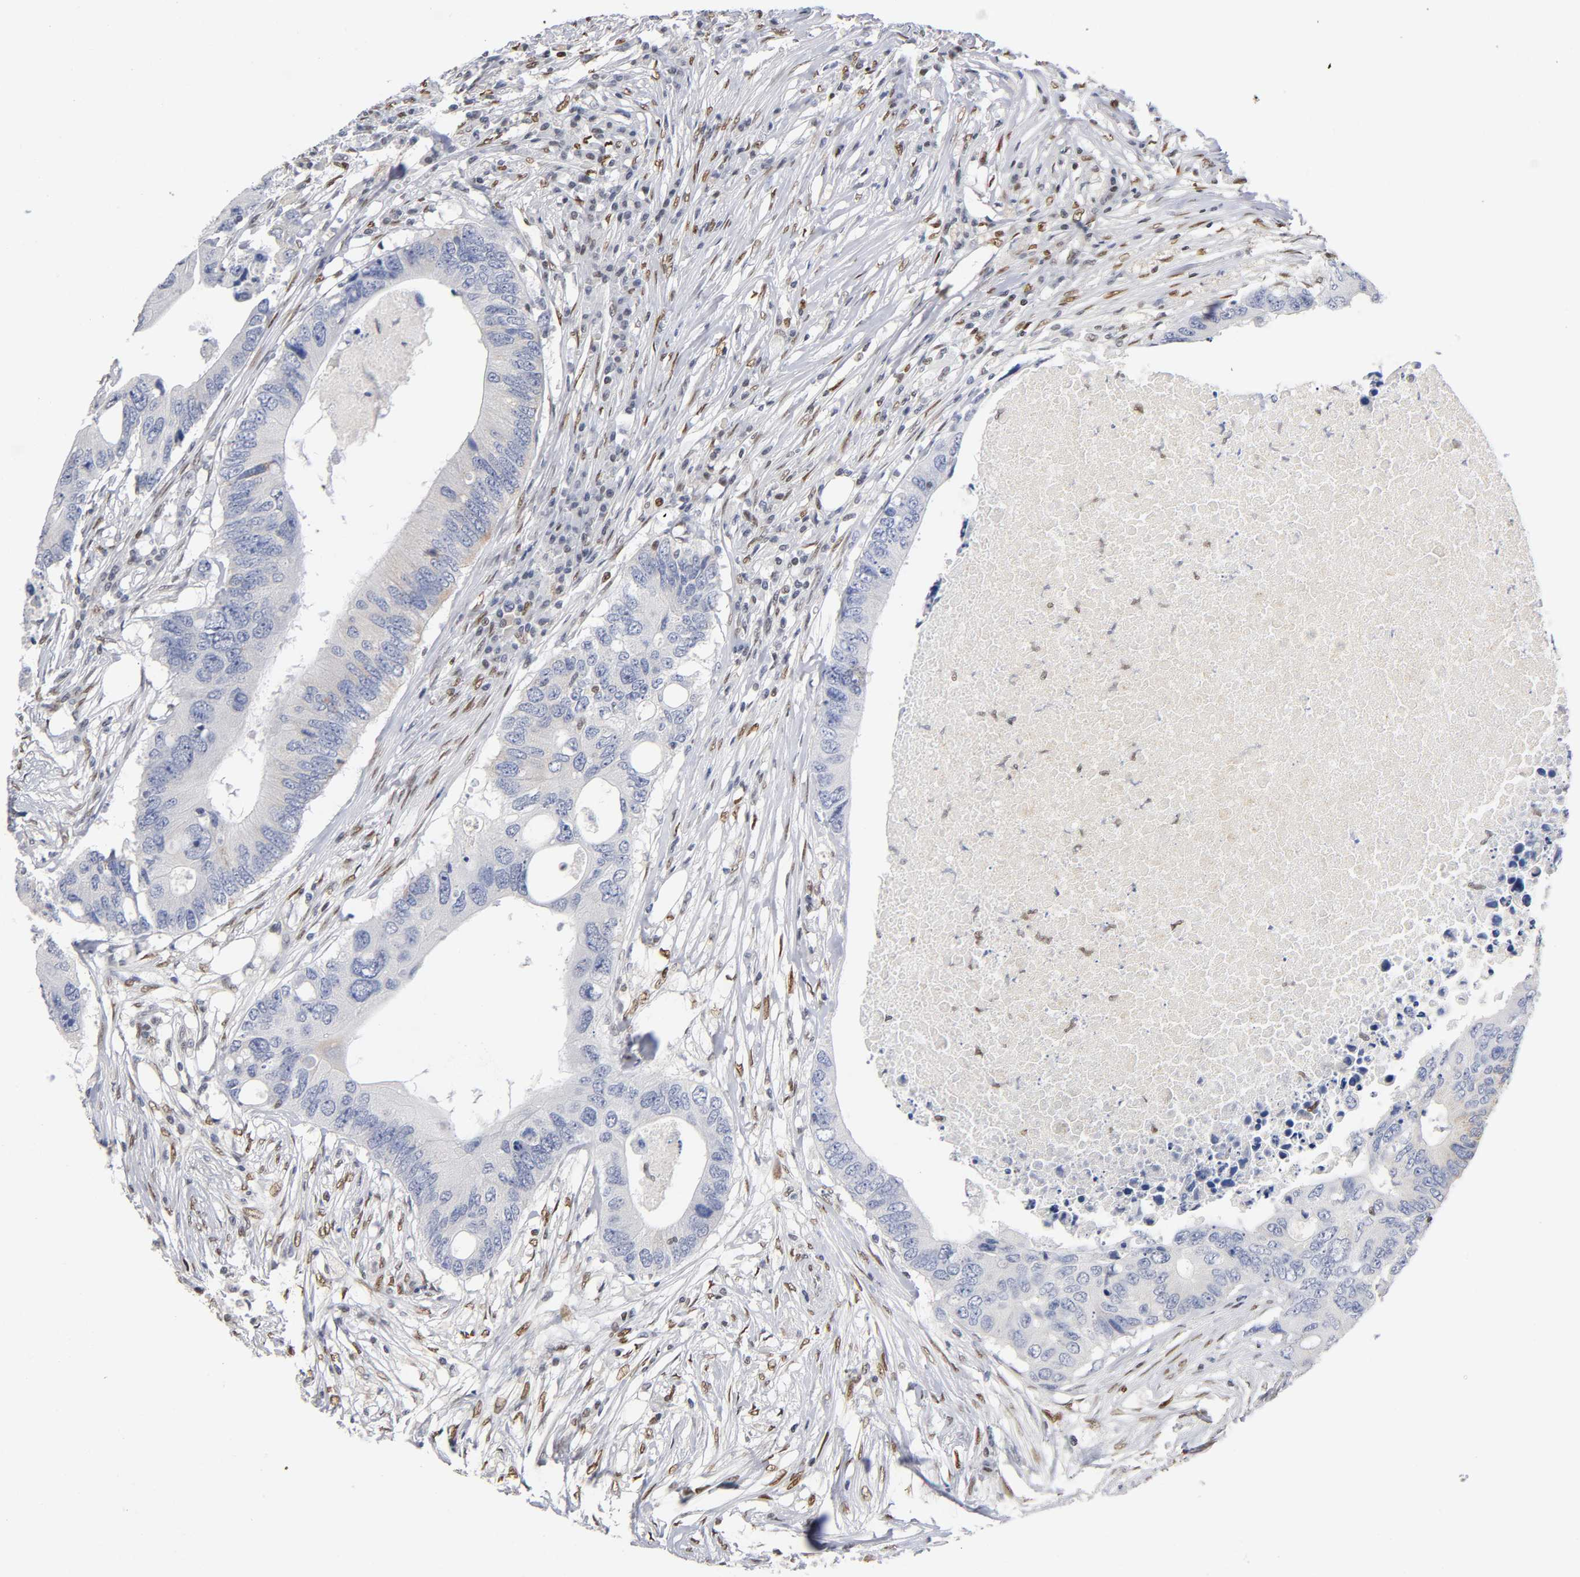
{"staining": {"intensity": "weak", "quantity": "<25%", "location": "cytoplasmic/membranous"}, "tissue": "colorectal cancer", "cell_type": "Tumor cells", "image_type": "cancer", "snomed": [{"axis": "morphology", "description": "Adenocarcinoma, NOS"}, {"axis": "topography", "description": "Colon"}], "caption": "Immunohistochemical staining of colorectal adenocarcinoma displays no significant staining in tumor cells.", "gene": "NR3C1", "patient": {"sex": "male", "age": 71}}